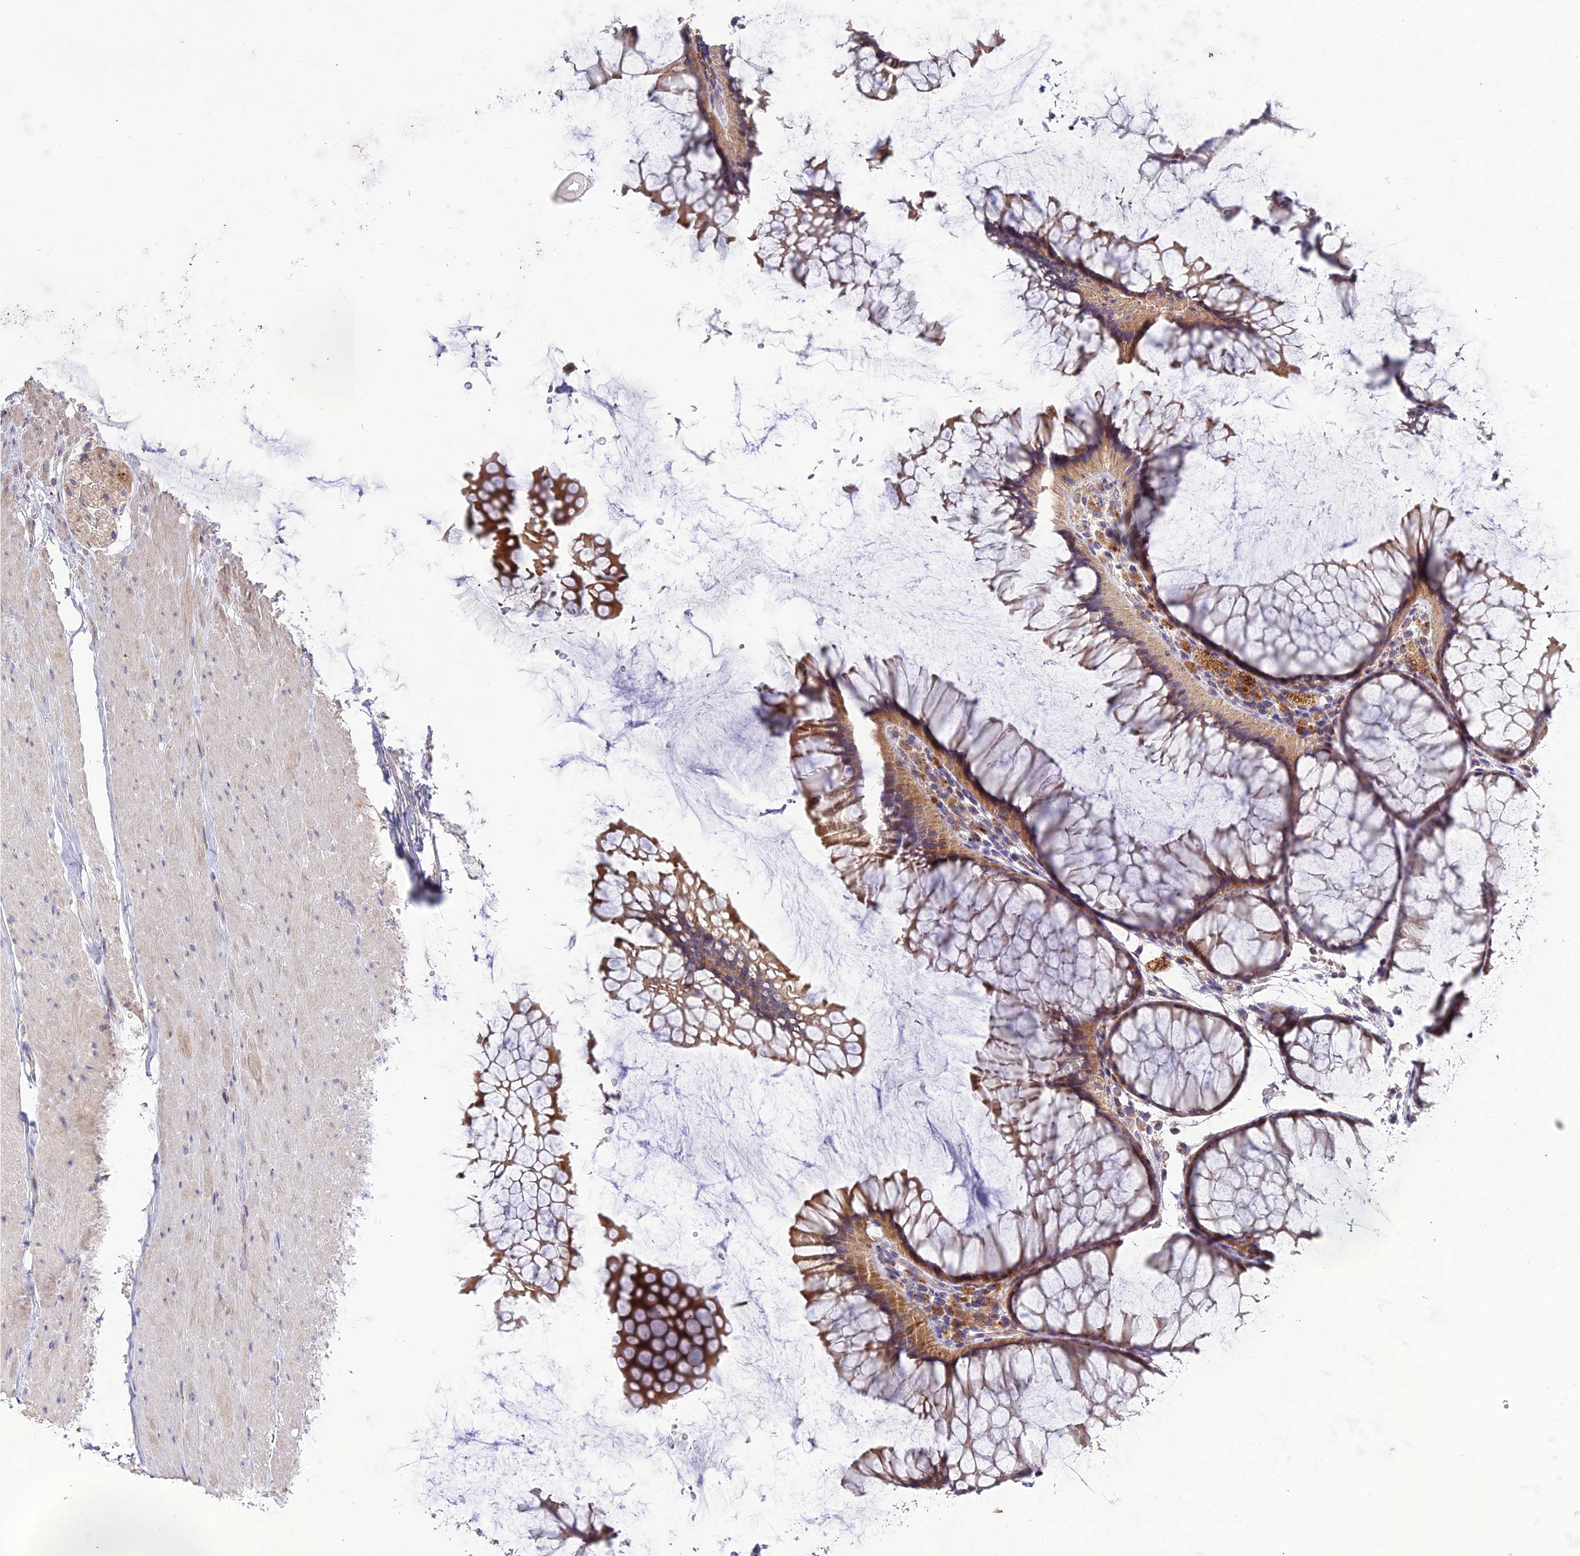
{"staining": {"intensity": "moderate", "quantity": ">75%", "location": "cytoplasmic/membranous"}, "tissue": "colon", "cell_type": "Endothelial cells", "image_type": "normal", "snomed": [{"axis": "morphology", "description": "Normal tissue, NOS"}, {"axis": "topography", "description": "Colon"}], "caption": "Protein staining displays moderate cytoplasmic/membranous staining in about >75% of endothelial cells in normal colon. The staining was performed using DAB to visualize the protein expression in brown, while the nuclei were stained in blue with hematoxylin (Magnification: 20x).", "gene": "EID2", "patient": {"sex": "female", "age": 82}}